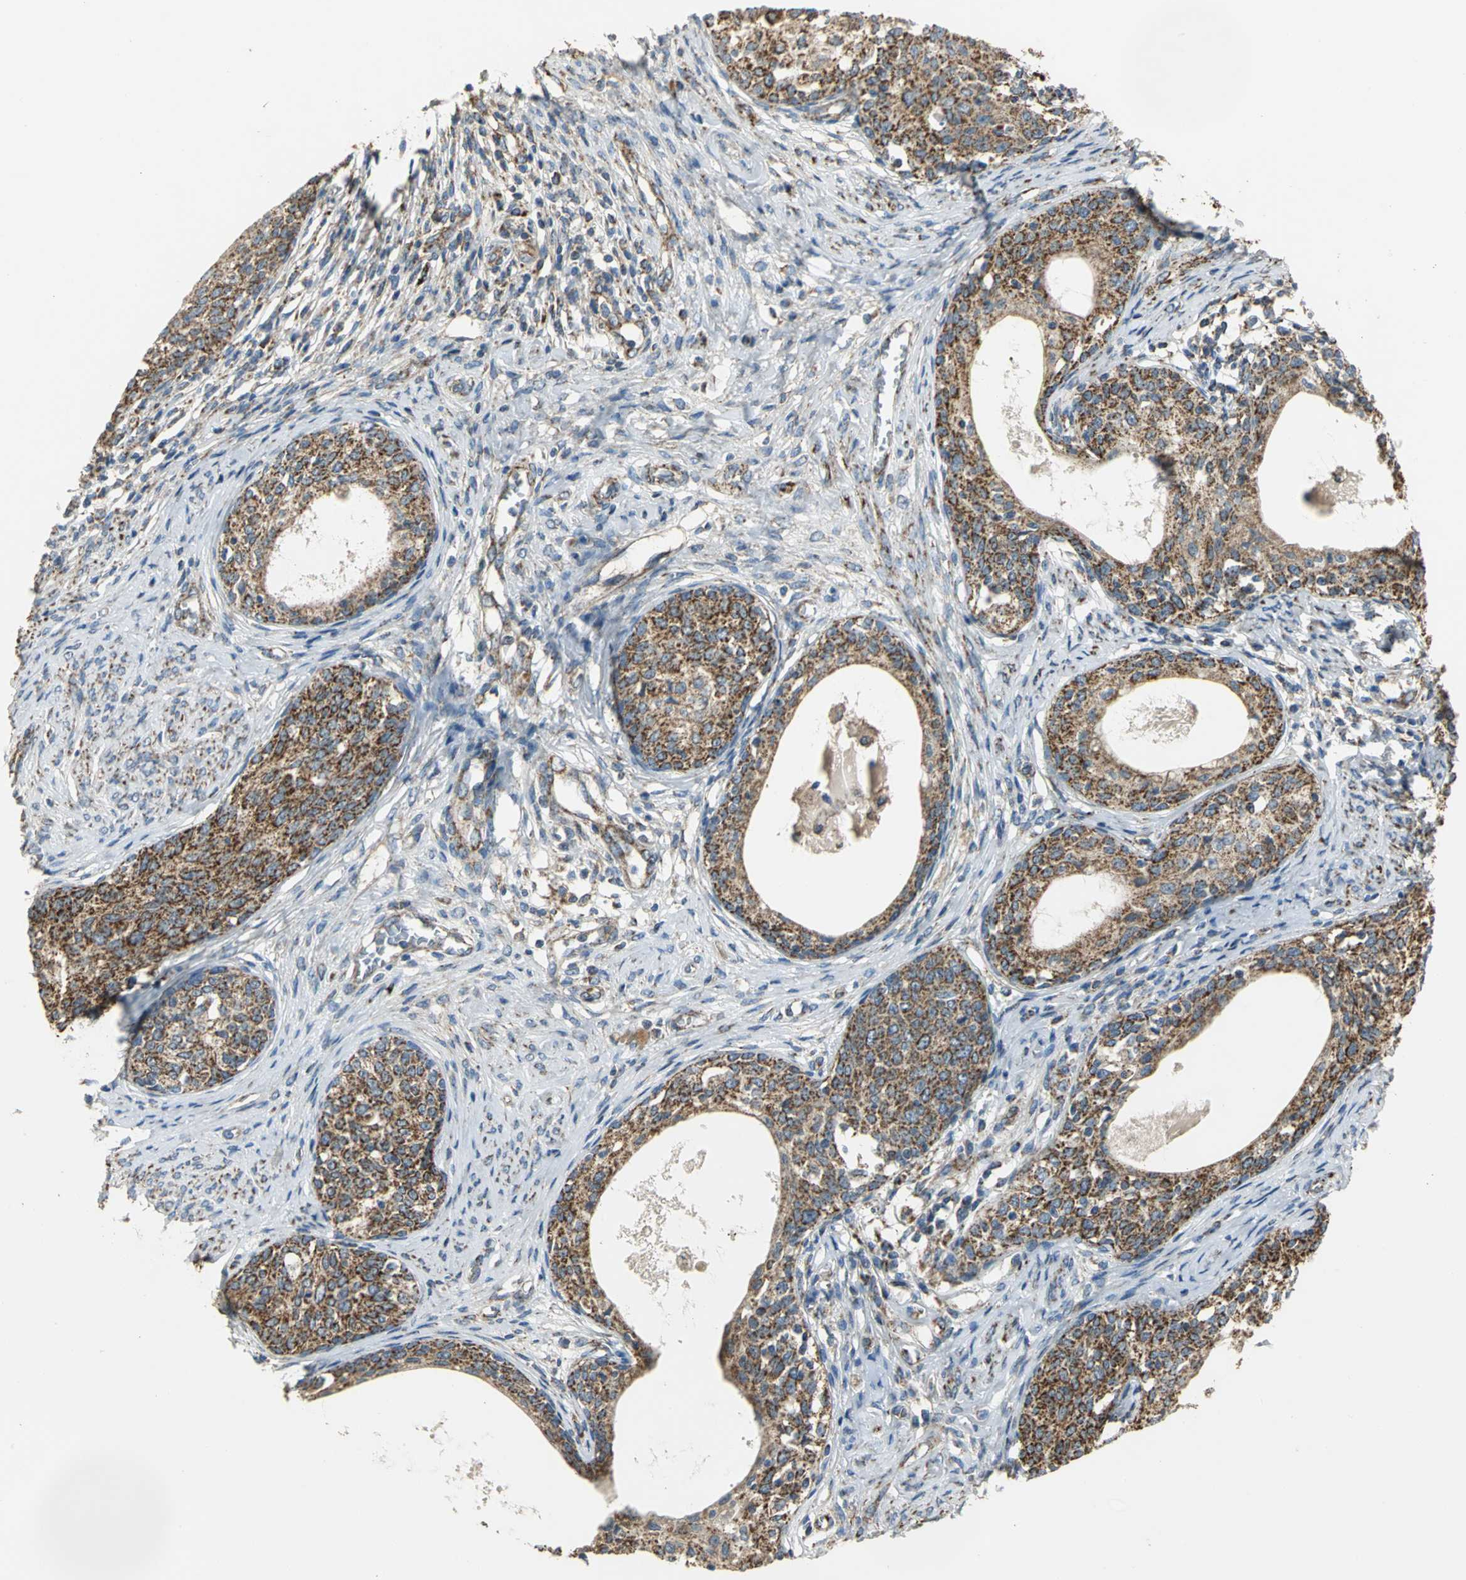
{"staining": {"intensity": "strong", "quantity": ">75%", "location": "cytoplasmic/membranous"}, "tissue": "cervical cancer", "cell_type": "Tumor cells", "image_type": "cancer", "snomed": [{"axis": "morphology", "description": "Squamous cell carcinoma, NOS"}, {"axis": "morphology", "description": "Adenocarcinoma, NOS"}, {"axis": "topography", "description": "Cervix"}], "caption": "Squamous cell carcinoma (cervical) tissue demonstrates strong cytoplasmic/membranous positivity in approximately >75% of tumor cells Nuclei are stained in blue.", "gene": "NDUFB5", "patient": {"sex": "female", "age": 52}}